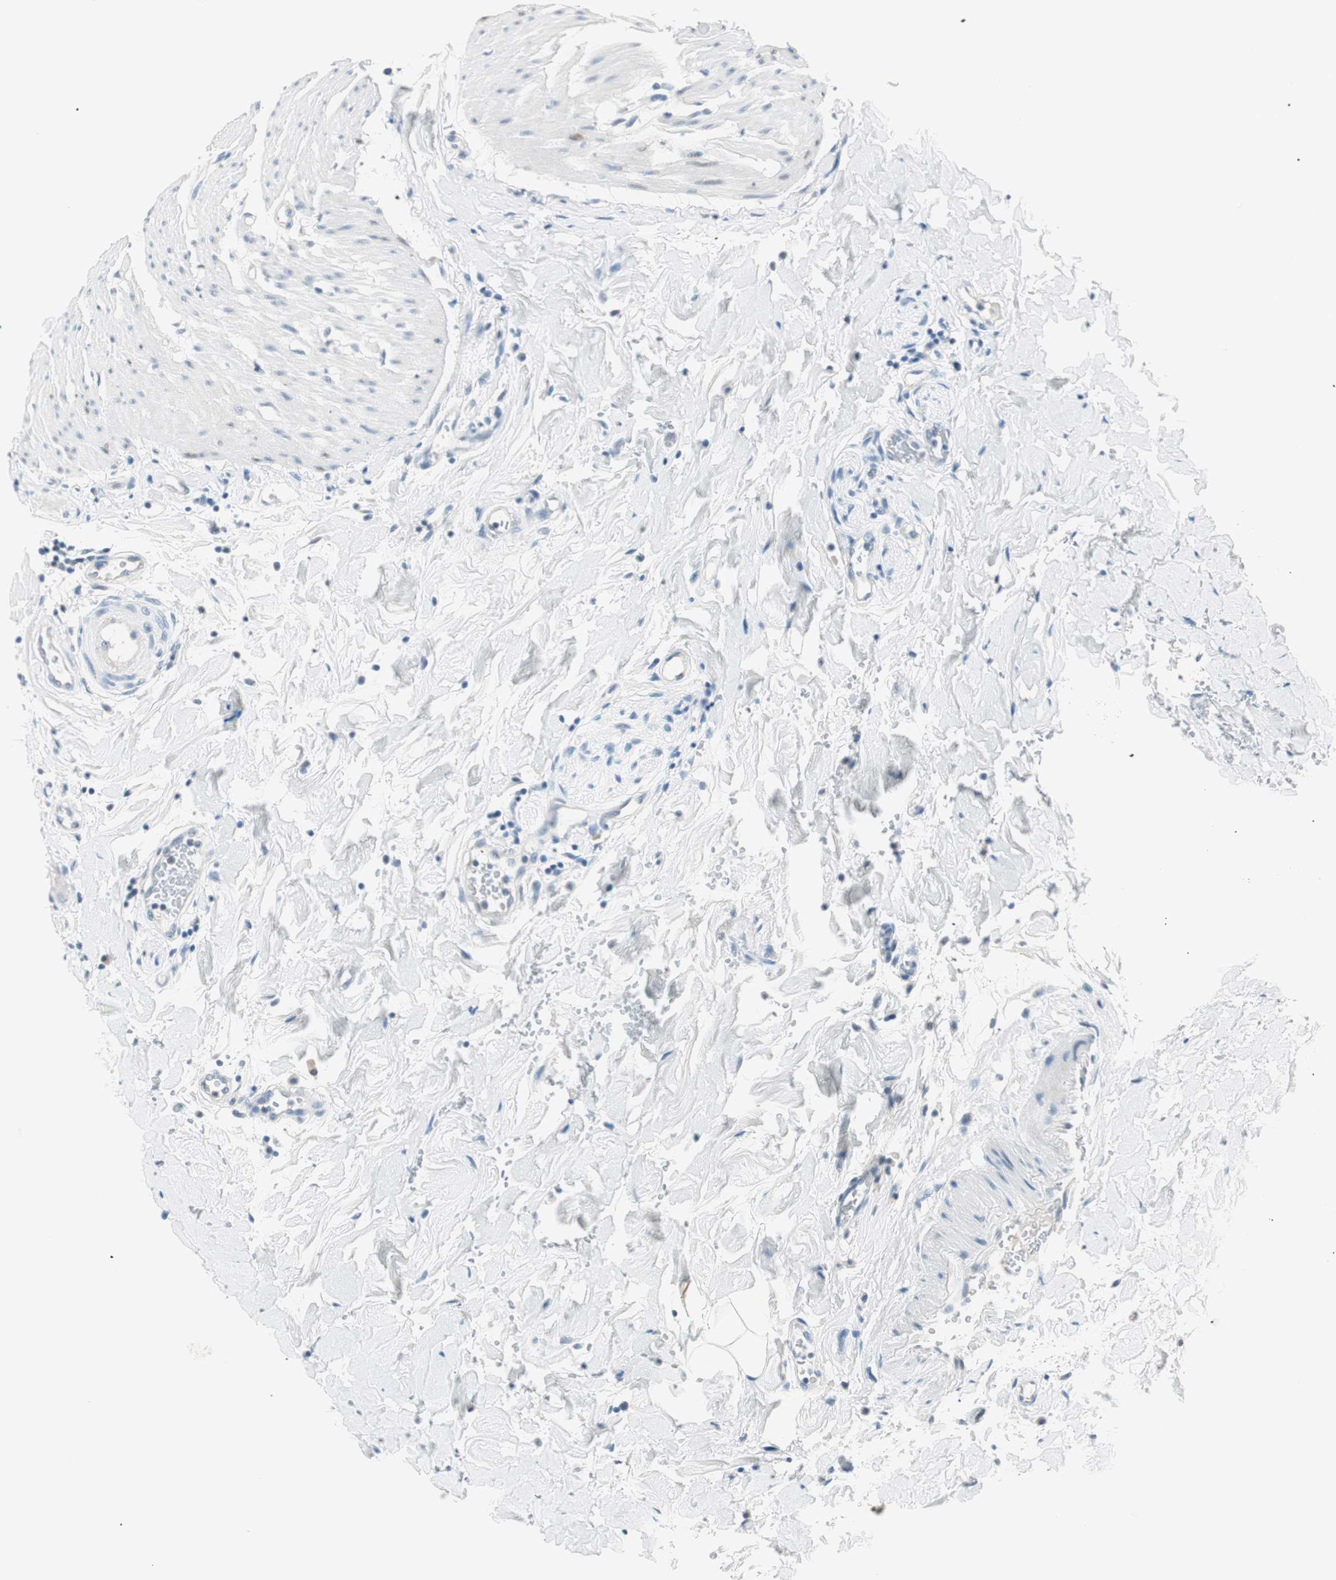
{"staining": {"intensity": "negative", "quantity": "none", "location": "none"}, "tissue": "colorectal cancer", "cell_type": "Tumor cells", "image_type": "cancer", "snomed": [{"axis": "morphology", "description": "Adenocarcinoma, NOS"}, {"axis": "topography", "description": "Colon"}], "caption": "An IHC photomicrograph of colorectal cancer (adenocarcinoma) is shown. There is no staining in tumor cells of colorectal cancer (adenocarcinoma).", "gene": "HOXB13", "patient": {"sex": "female", "age": 57}}